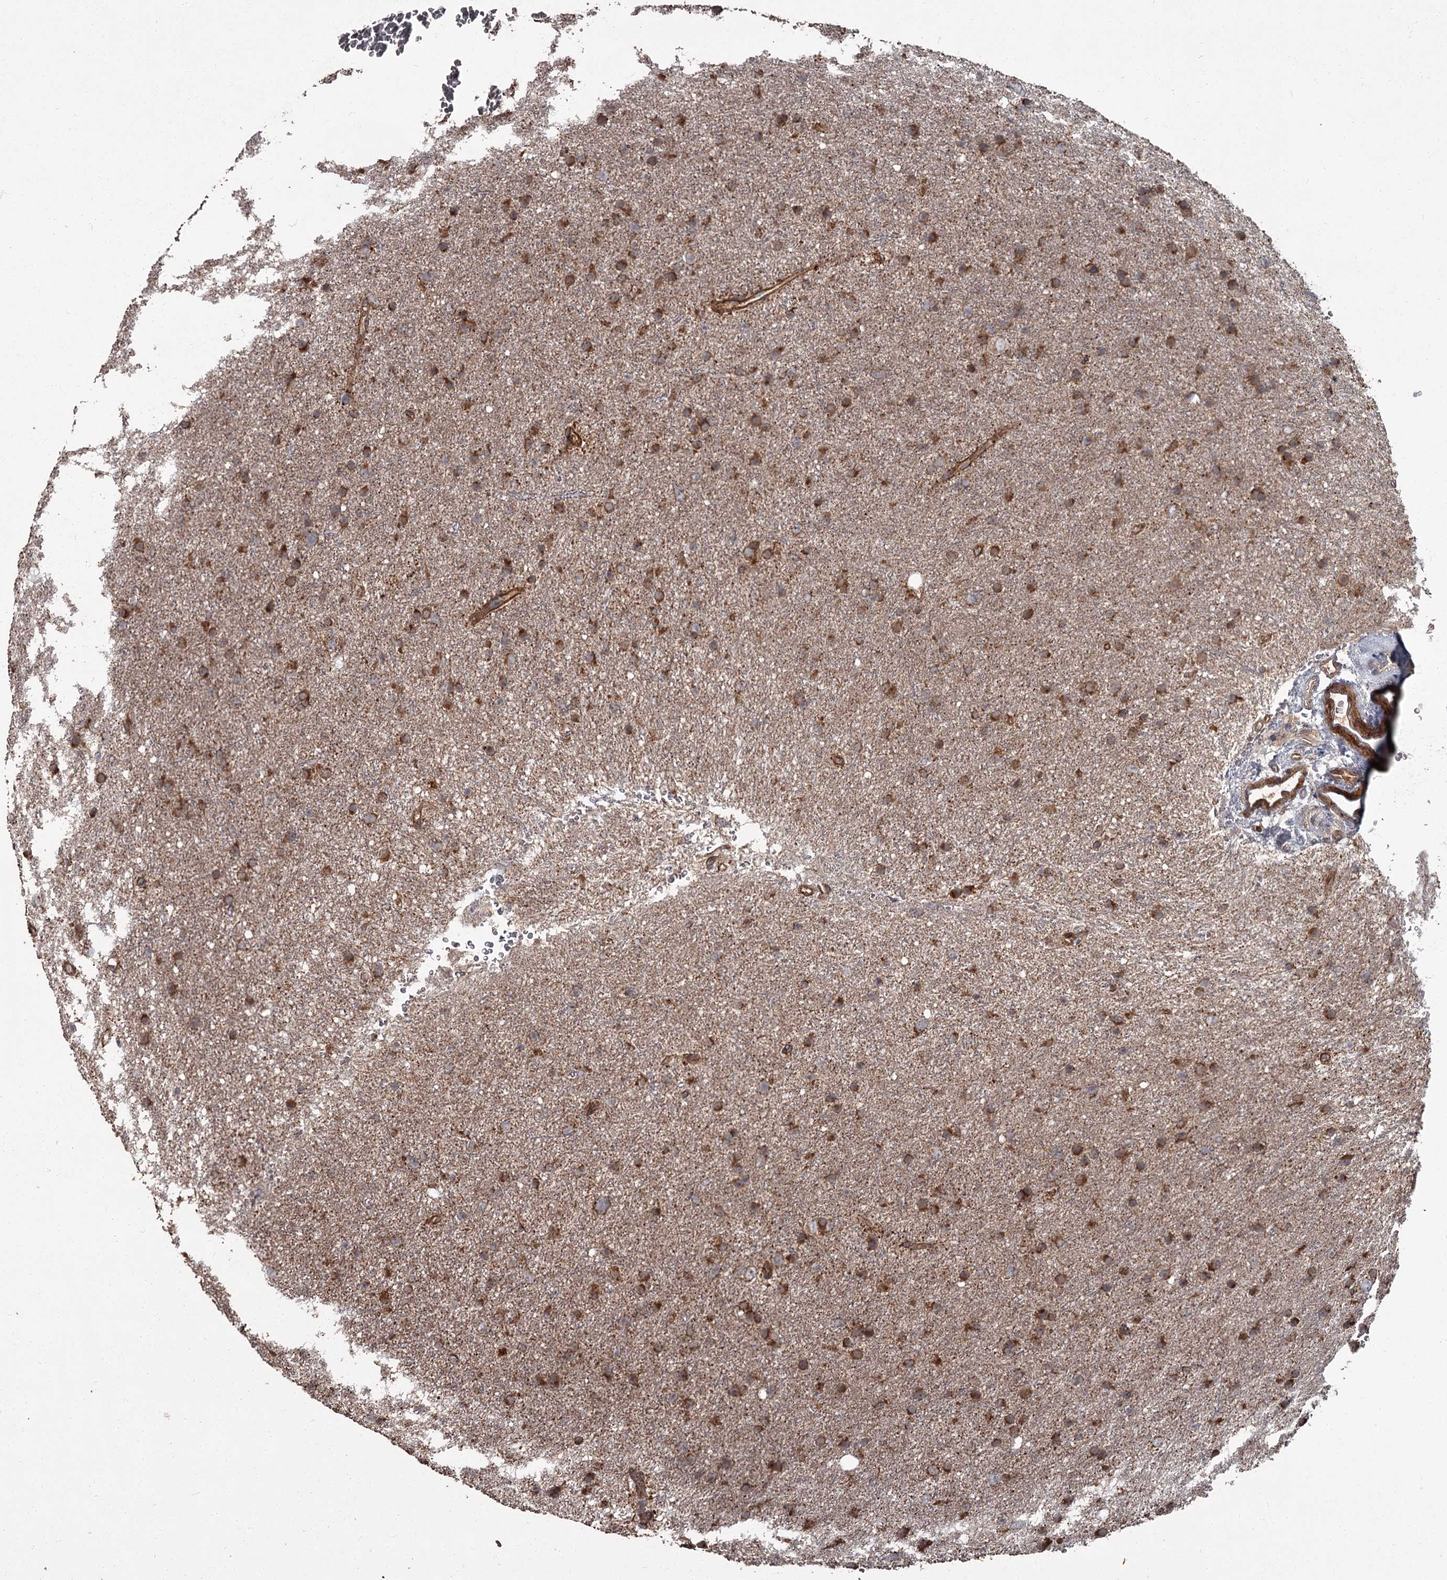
{"staining": {"intensity": "strong", "quantity": ">75%", "location": "cytoplasmic/membranous"}, "tissue": "glioma", "cell_type": "Tumor cells", "image_type": "cancer", "snomed": [{"axis": "morphology", "description": "Glioma, malignant, Low grade"}, {"axis": "topography", "description": "Cerebral cortex"}], "caption": "Human glioma stained with a brown dye demonstrates strong cytoplasmic/membranous positive expression in approximately >75% of tumor cells.", "gene": "THAP9", "patient": {"sex": "female", "age": 39}}